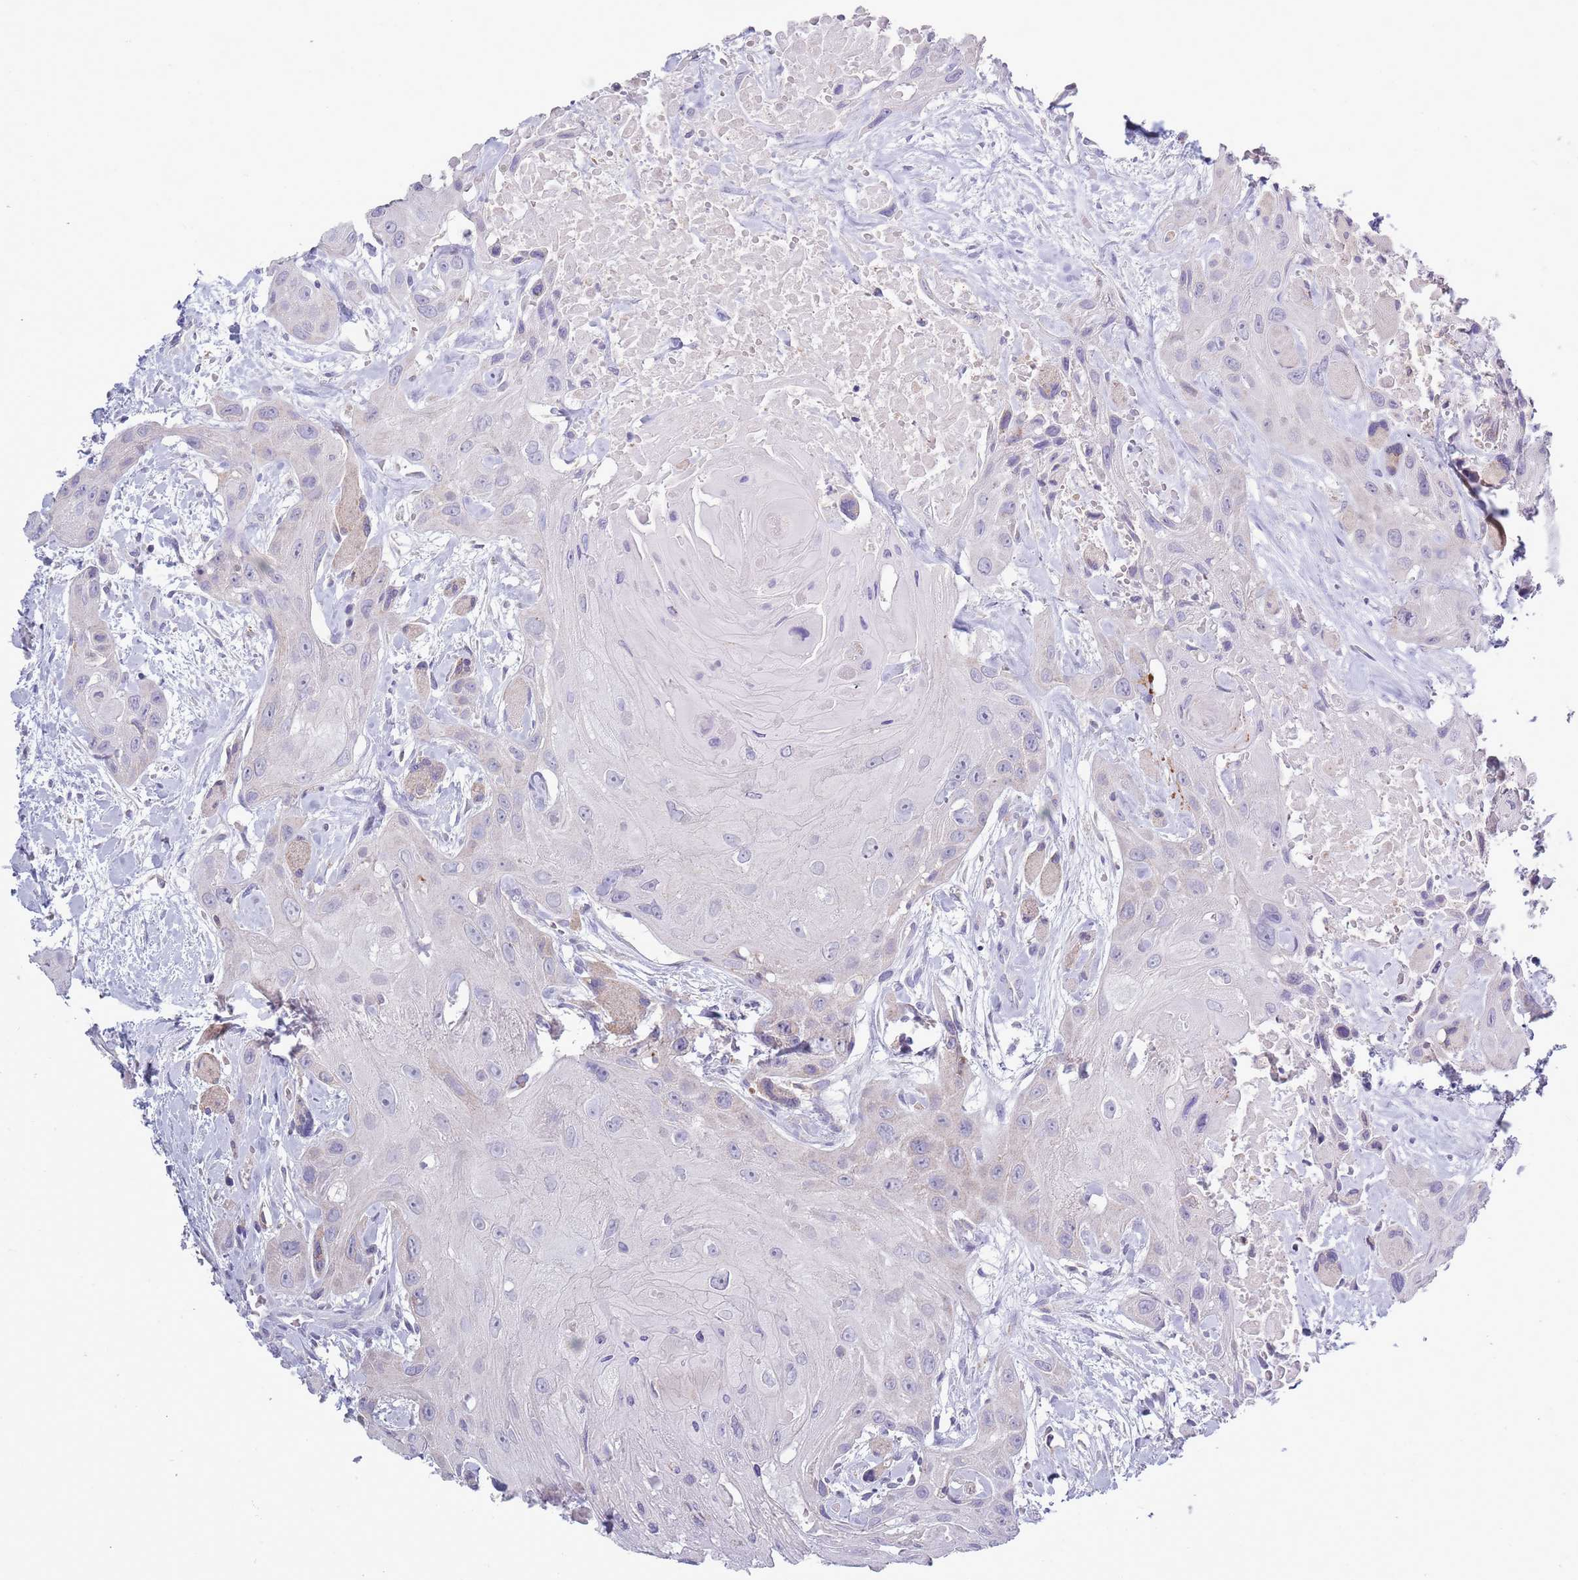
{"staining": {"intensity": "negative", "quantity": "none", "location": "none"}, "tissue": "head and neck cancer", "cell_type": "Tumor cells", "image_type": "cancer", "snomed": [{"axis": "morphology", "description": "Squamous cell carcinoma, NOS"}, {"axis": "topography", "description": "Head-Neck"}], "caption": "Head and neck cancer was stained to show a protein in brown. There is no significant positivity in tumor cells.", "gene": "ACSBG1", "patient": {"sex": "male", "age": 81}}